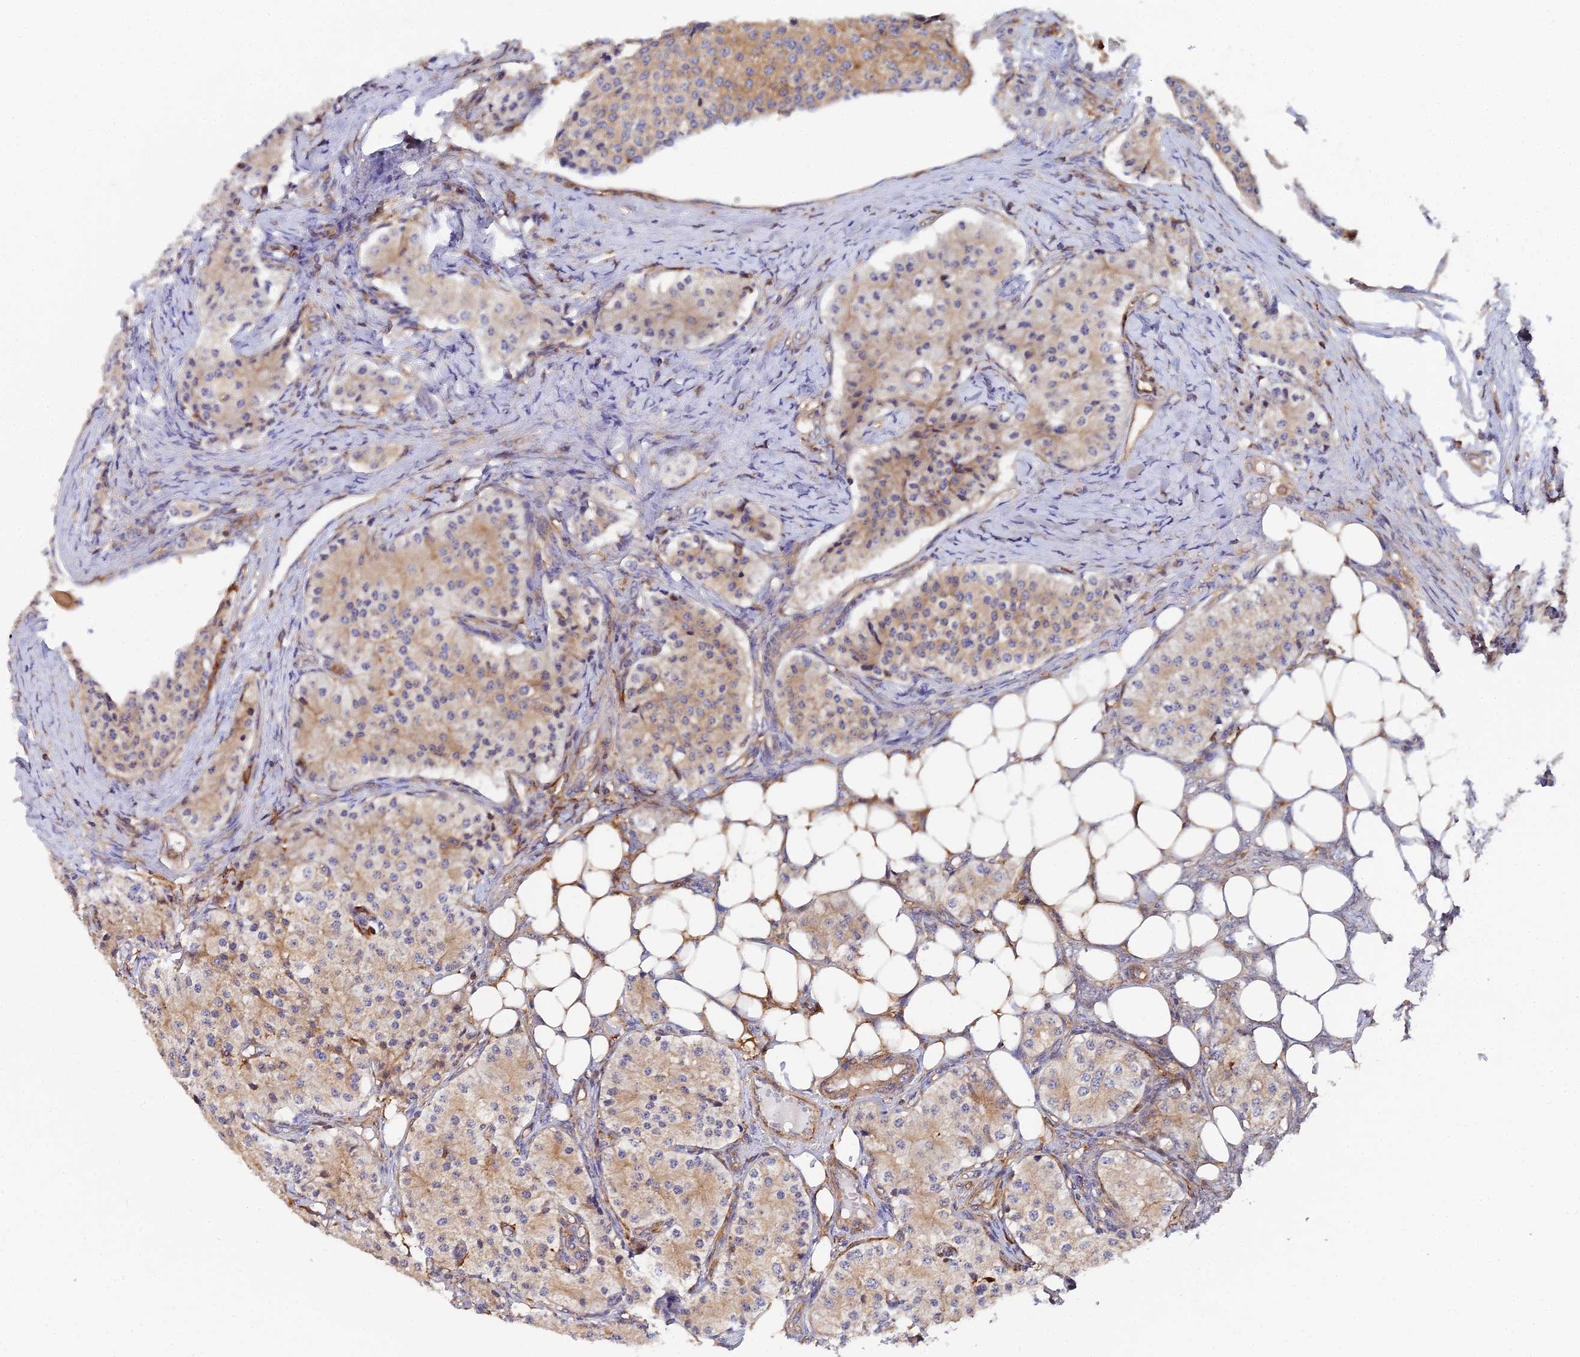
{"staining": {"intensity": "weak", "quantity": ">75%", "location": "cytoplasmic/membranous"}, "tissue": "carcinoid", "cell_type": "Tumor cells", "image_type": "cancer", "snomed": [{"axis": "morphology", "description": "Carcinoid, malignant, NOS"}, {"axis": "topography", "description": "Colon"}], "caption": "Immunohistochemical staining of carcinoid (malignant) demonstrates low levels of weak cytoplasmic/membranous staining in about >75% of tumor cells.", "gene": "GNG5B", "patient": {"sex": "female", "age": 52}}